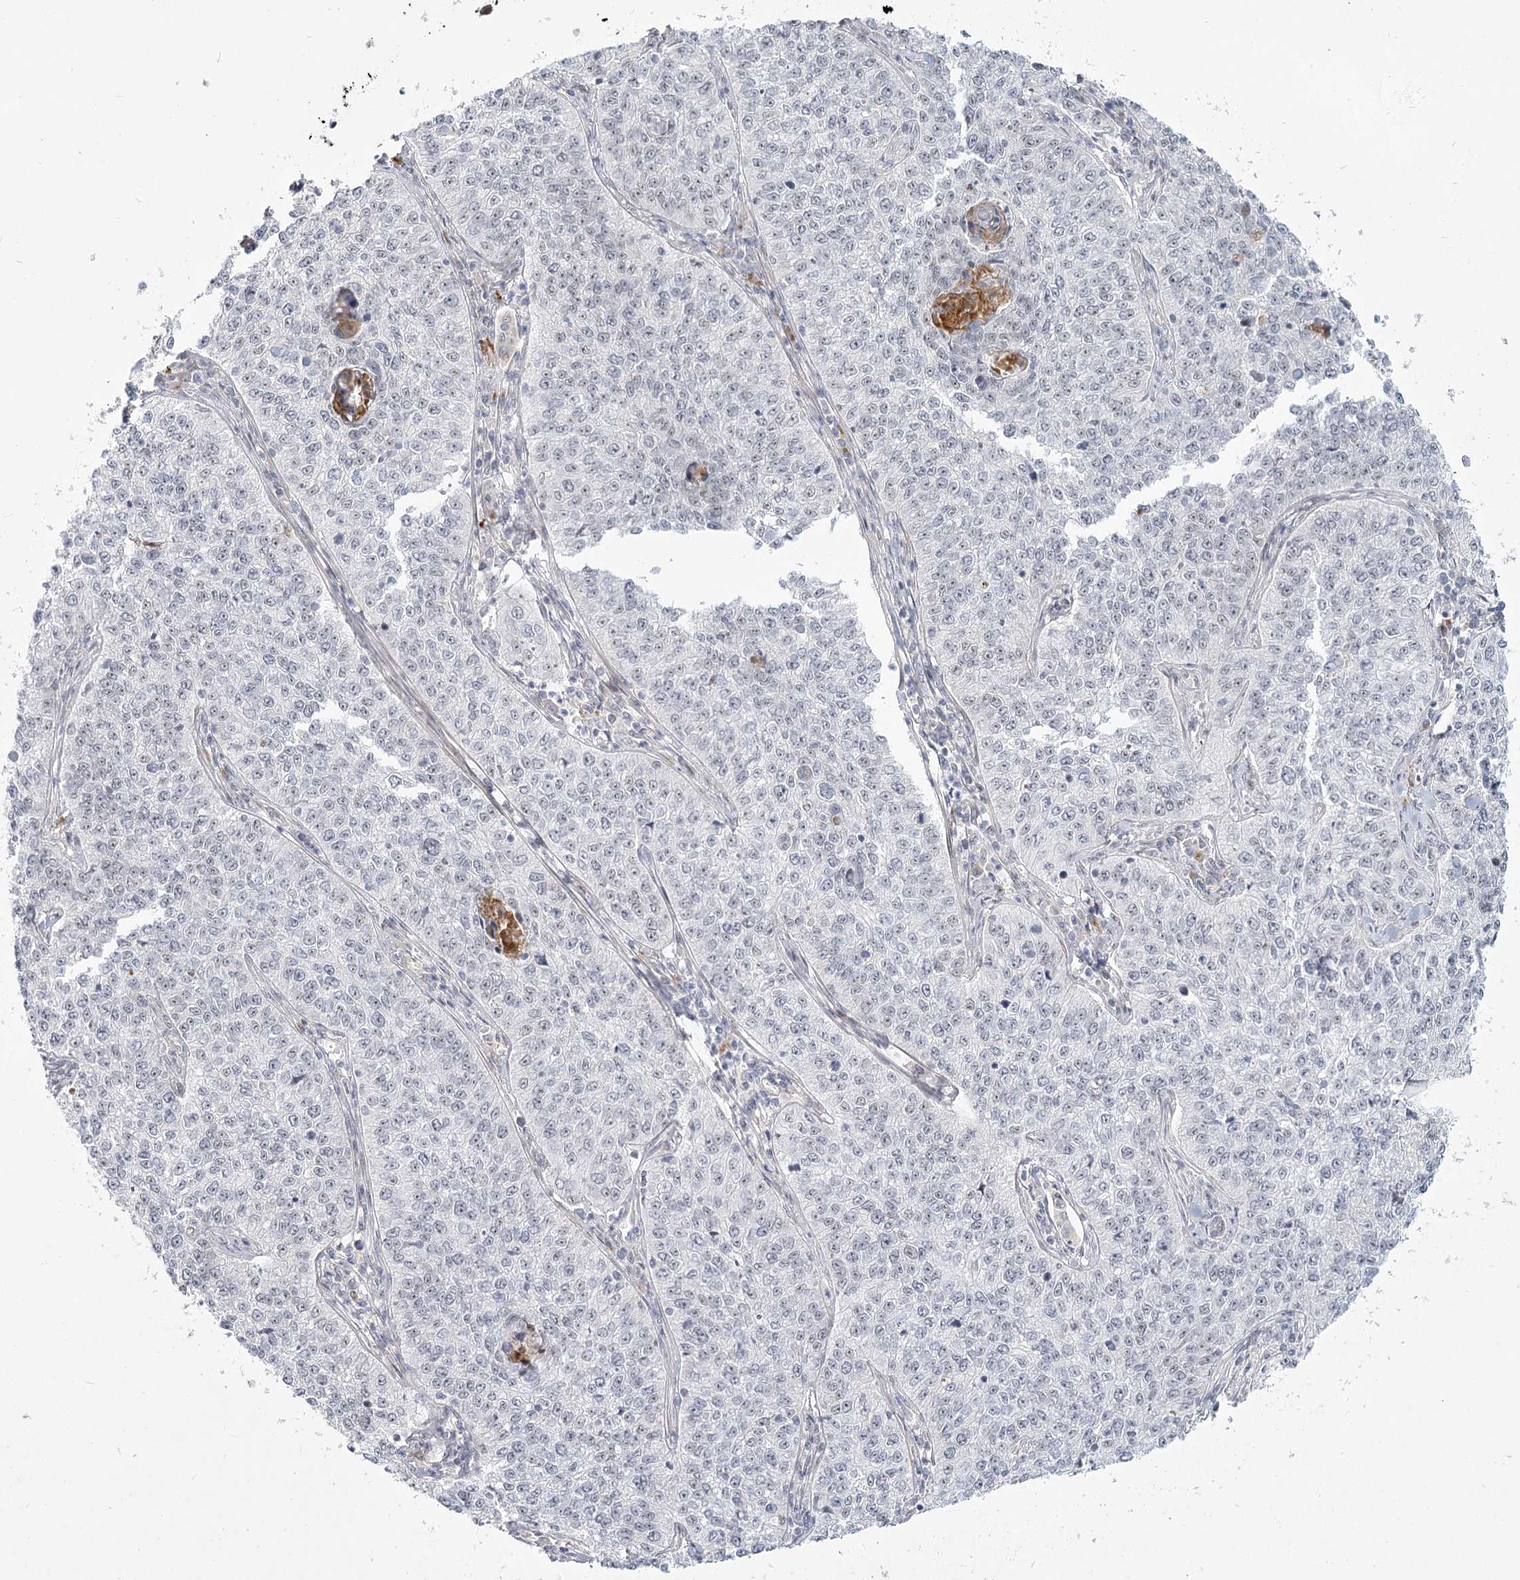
{"staining": {"intensity": "weak", "quantity": "25%-75%", "location": "nuclear"}, "tissue": "cervical cancer", "cell_type": "Tumor cells", "image_type": "cancer", "snomed": [{"axis": "morphology", "description": "Squamous cell carcinoma, NOS"}, {"axis": "topography", "description": "Cervix"}], "caption": "Immunohistochemistry (IHC) image of neoplastic tissue: cervical squamous cell carcinoma stained using IHC demonstrates low levels of weak protein expression localized specifically in the nuclear of tumor cells, appearing as a nuclear brown color.", "gene": "EXOSC7", "patient": {"sex": "female", "age": 35}}